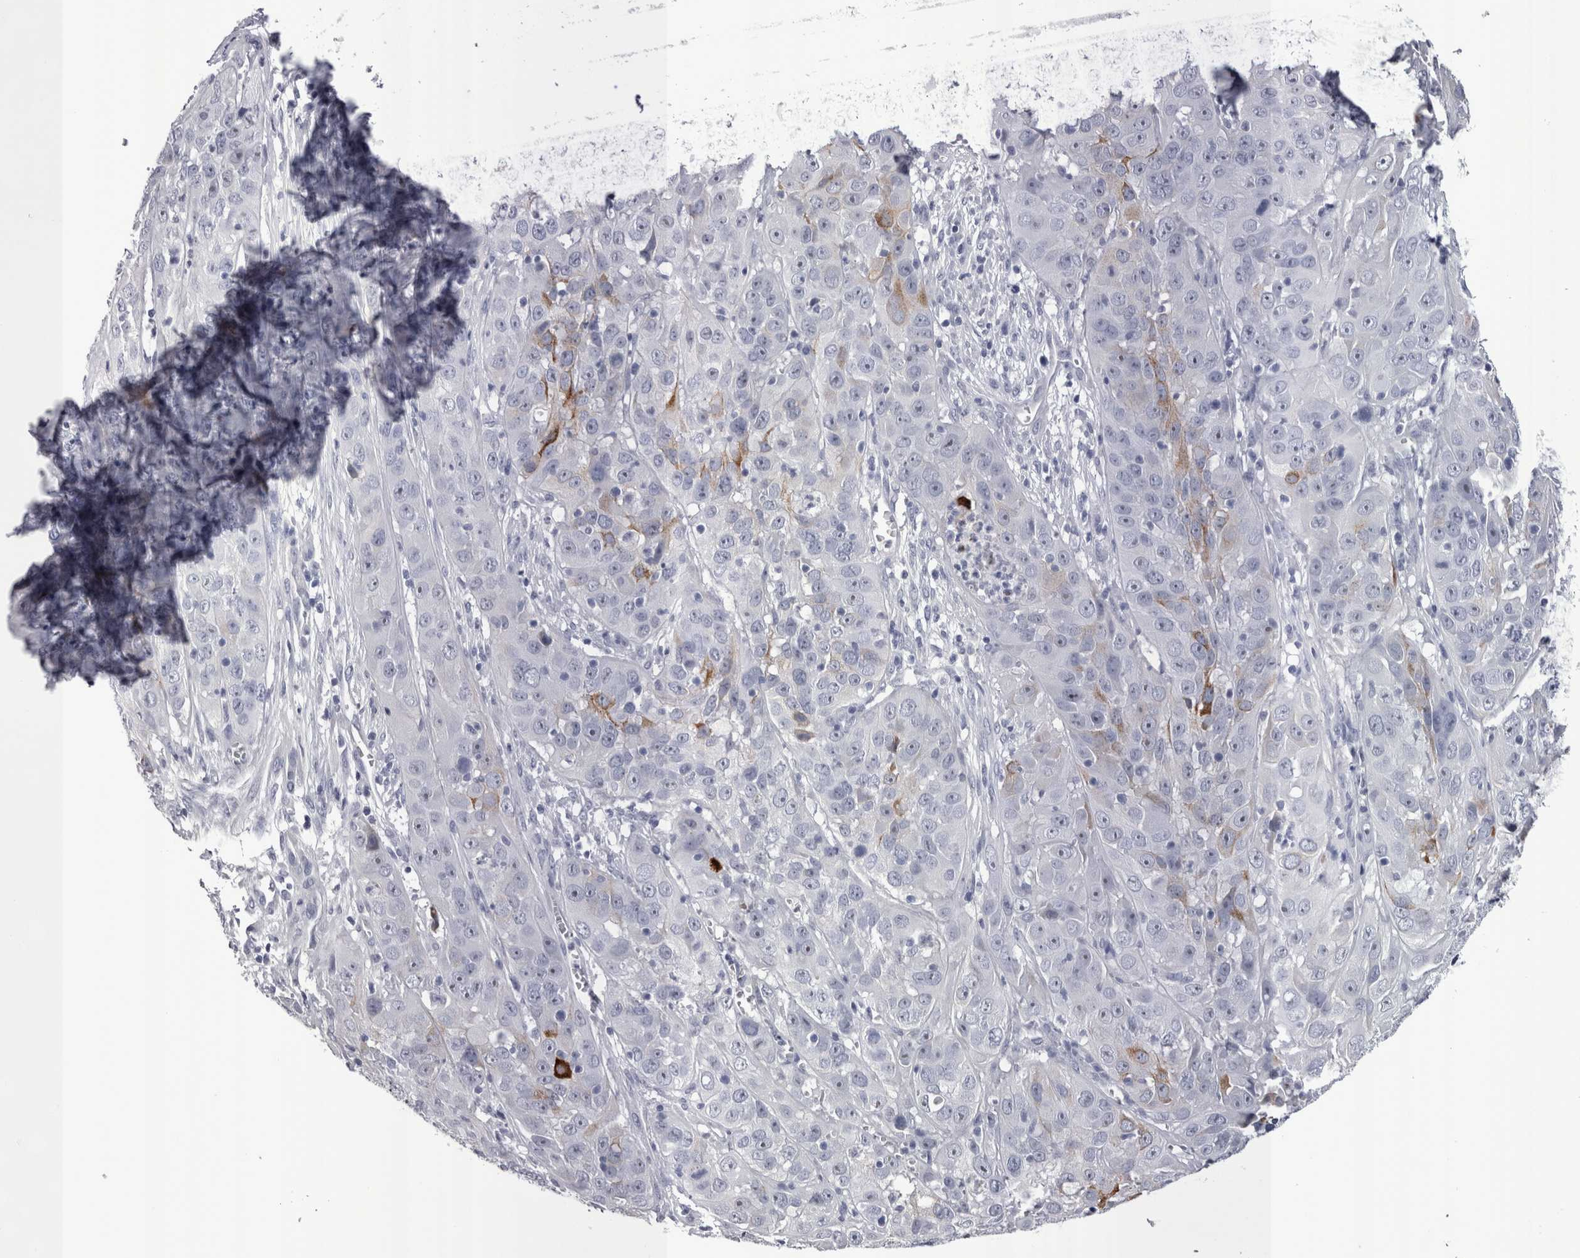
{"staining": {"intensity": "moderate", "quantity": "<25%", "location": "cytoplasmic/membranous"}, "tissue": "cervical cancer", "cell_type": "Tumor cells", "image_type": "cancer", "snomed": [{"axis": "morphology", "description": "Squamous cell carcinoma, NOS"}, {"axis": "topography", "description": "Cervix"}], "caption": "Protein expression analysis of human cervical cancer reveals moderate cytoplasmic/membranous staining in about <25% of tumor cells.", "gene": "PWP2", "patient": {"sex": "female", "age": 32}}